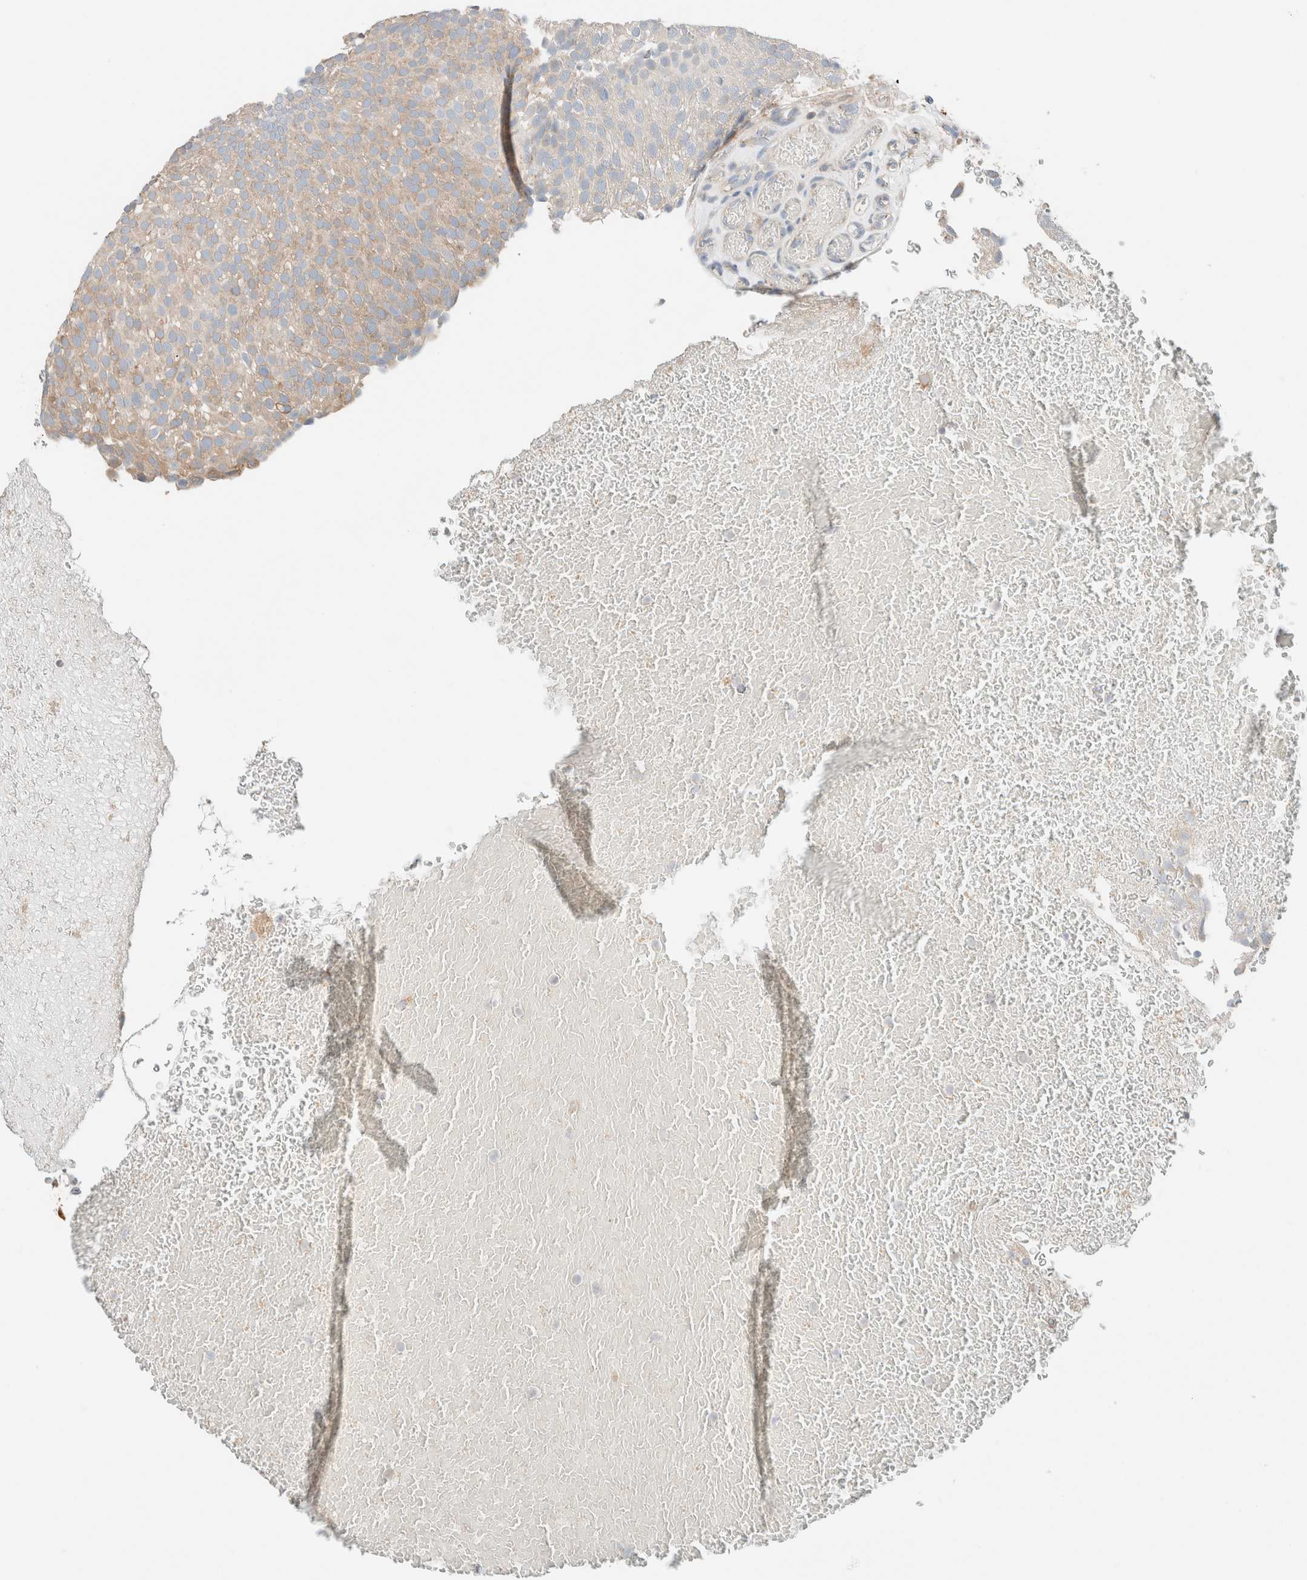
{"staining": {"intensity": "weak", "quantity": ">75%", "location": "cytoplasmic/membranous"}, "tissue": "urothelial cancer", "cell_type": "Tumor cells", "image_type": "cancer", "snomed": [{"axis": "morphology", "description": "Urothelial carcinoma, Low grade"}, {"axis": "topography", "description": "Urinary bladder"}], "caption": "DAB immunohistochemical staining of low-grade urothelial carcinoma demonstrates weak cytoplasmic/membranous protein positivity in approximately >75% of tumor cells.", "gene": "PCM1", "patient": {"sex": "male", "age": 78}}